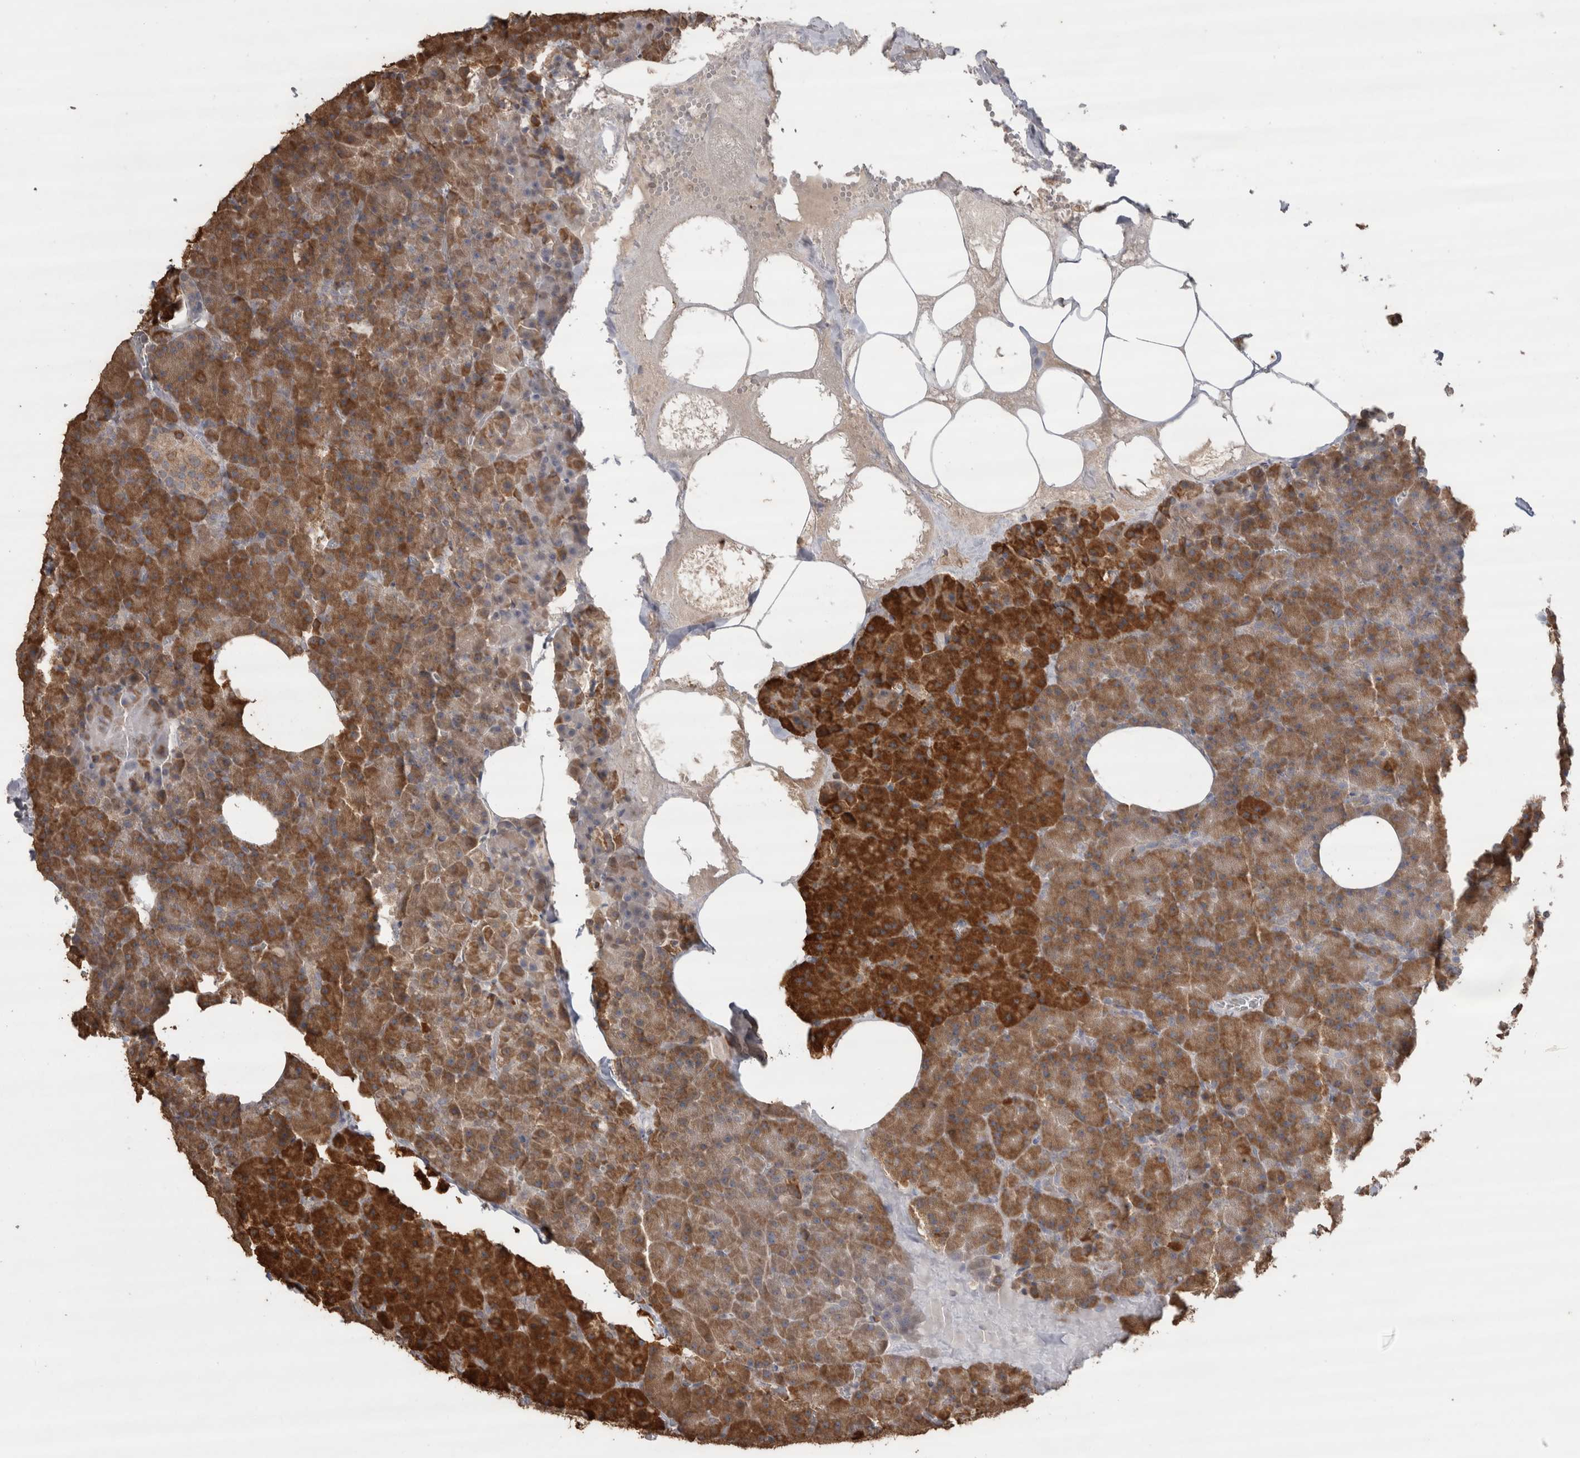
{"staining": {"intensity": "strong", "quantity": ">75%", "location": "cytoplasmic/membranous"}, "tissue": "pancreas", "cell_type": "Exocrine glandular cells", "image_type": "normal", "snomed": [{"axis": "morphology", "description": "Normal tissue, NOS"}, {"axis": "morphology", "description": "Carcinoid, malignant, NOS"}, {"axis": "topography", "description": "Pancreas"}], "caption": "Immunohistochemical staining of normal pancreas displays >75% levels of strong cytoplasmic/membranous protein expression in approximately >75% of exocrine glandular cells. Using DAB (brown) and hematoxylin (blue) stains, captured at high magnification using brightfield microscopy.", "gene": "CRELD2", "patient": {"sex": "female", "age": 35}}